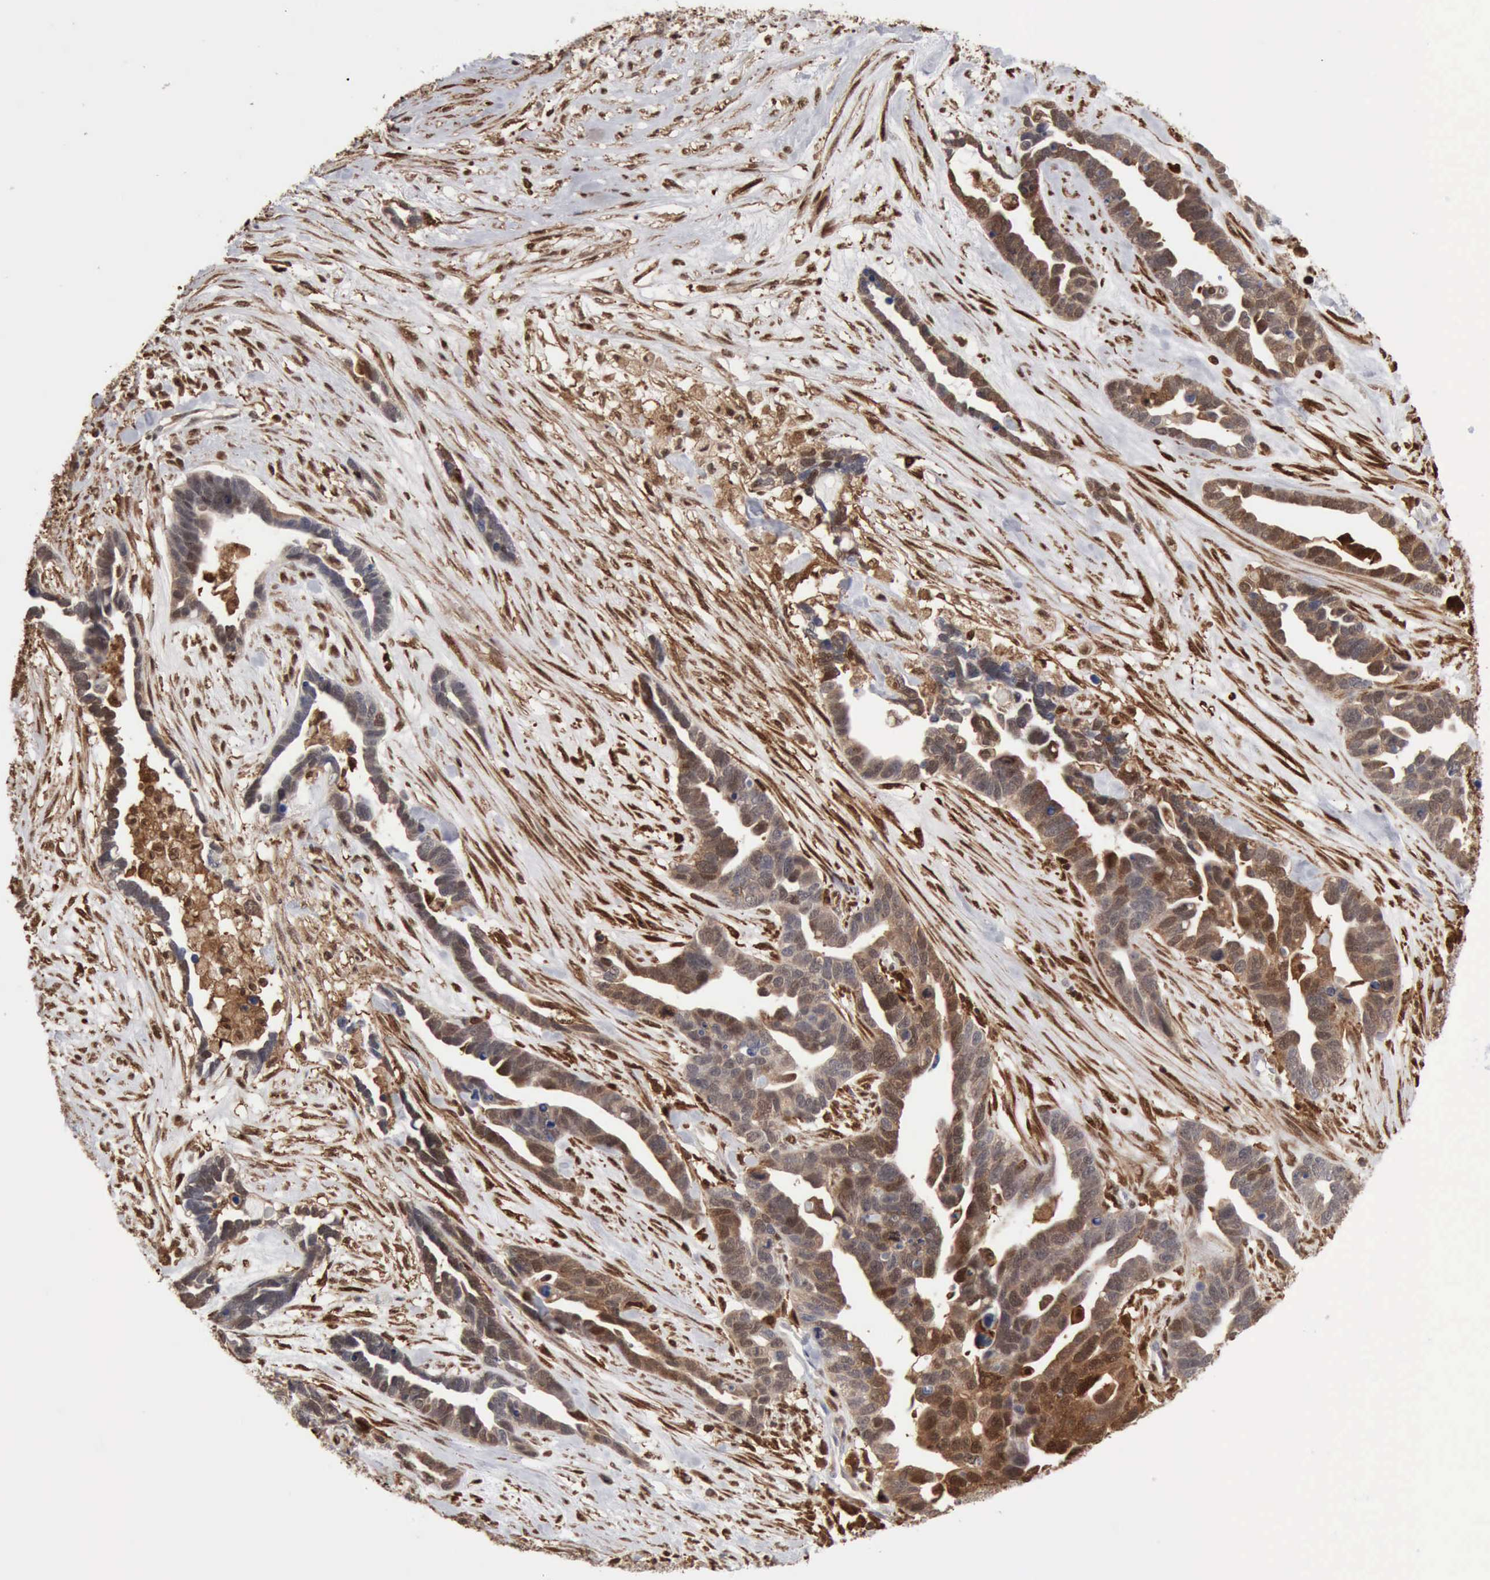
{"staining": {"intensity": "strong", "quantity": ">75%", "location": "cytoplasmic/membranous,nuclear"}, "tissue": "ovarian cancer", "cell_type": "Tumor cells", "image_type": "cancer", "snomed": [{"axis": "morphology", "description": "Cystadenocarcinoma, serous, NOS"}, {"axis": "topography", "description": "Ovary"}], "caption": "Immunohistochemistry (IHC) of human serous cystadenocarcinoma (ovarian) displays high levels of strong cytoplasmic/membranous and nuclear positivity in about >75% of tumor cells.", "gene": "STAT1", "patient": {"sex": "female", "age": 54}}